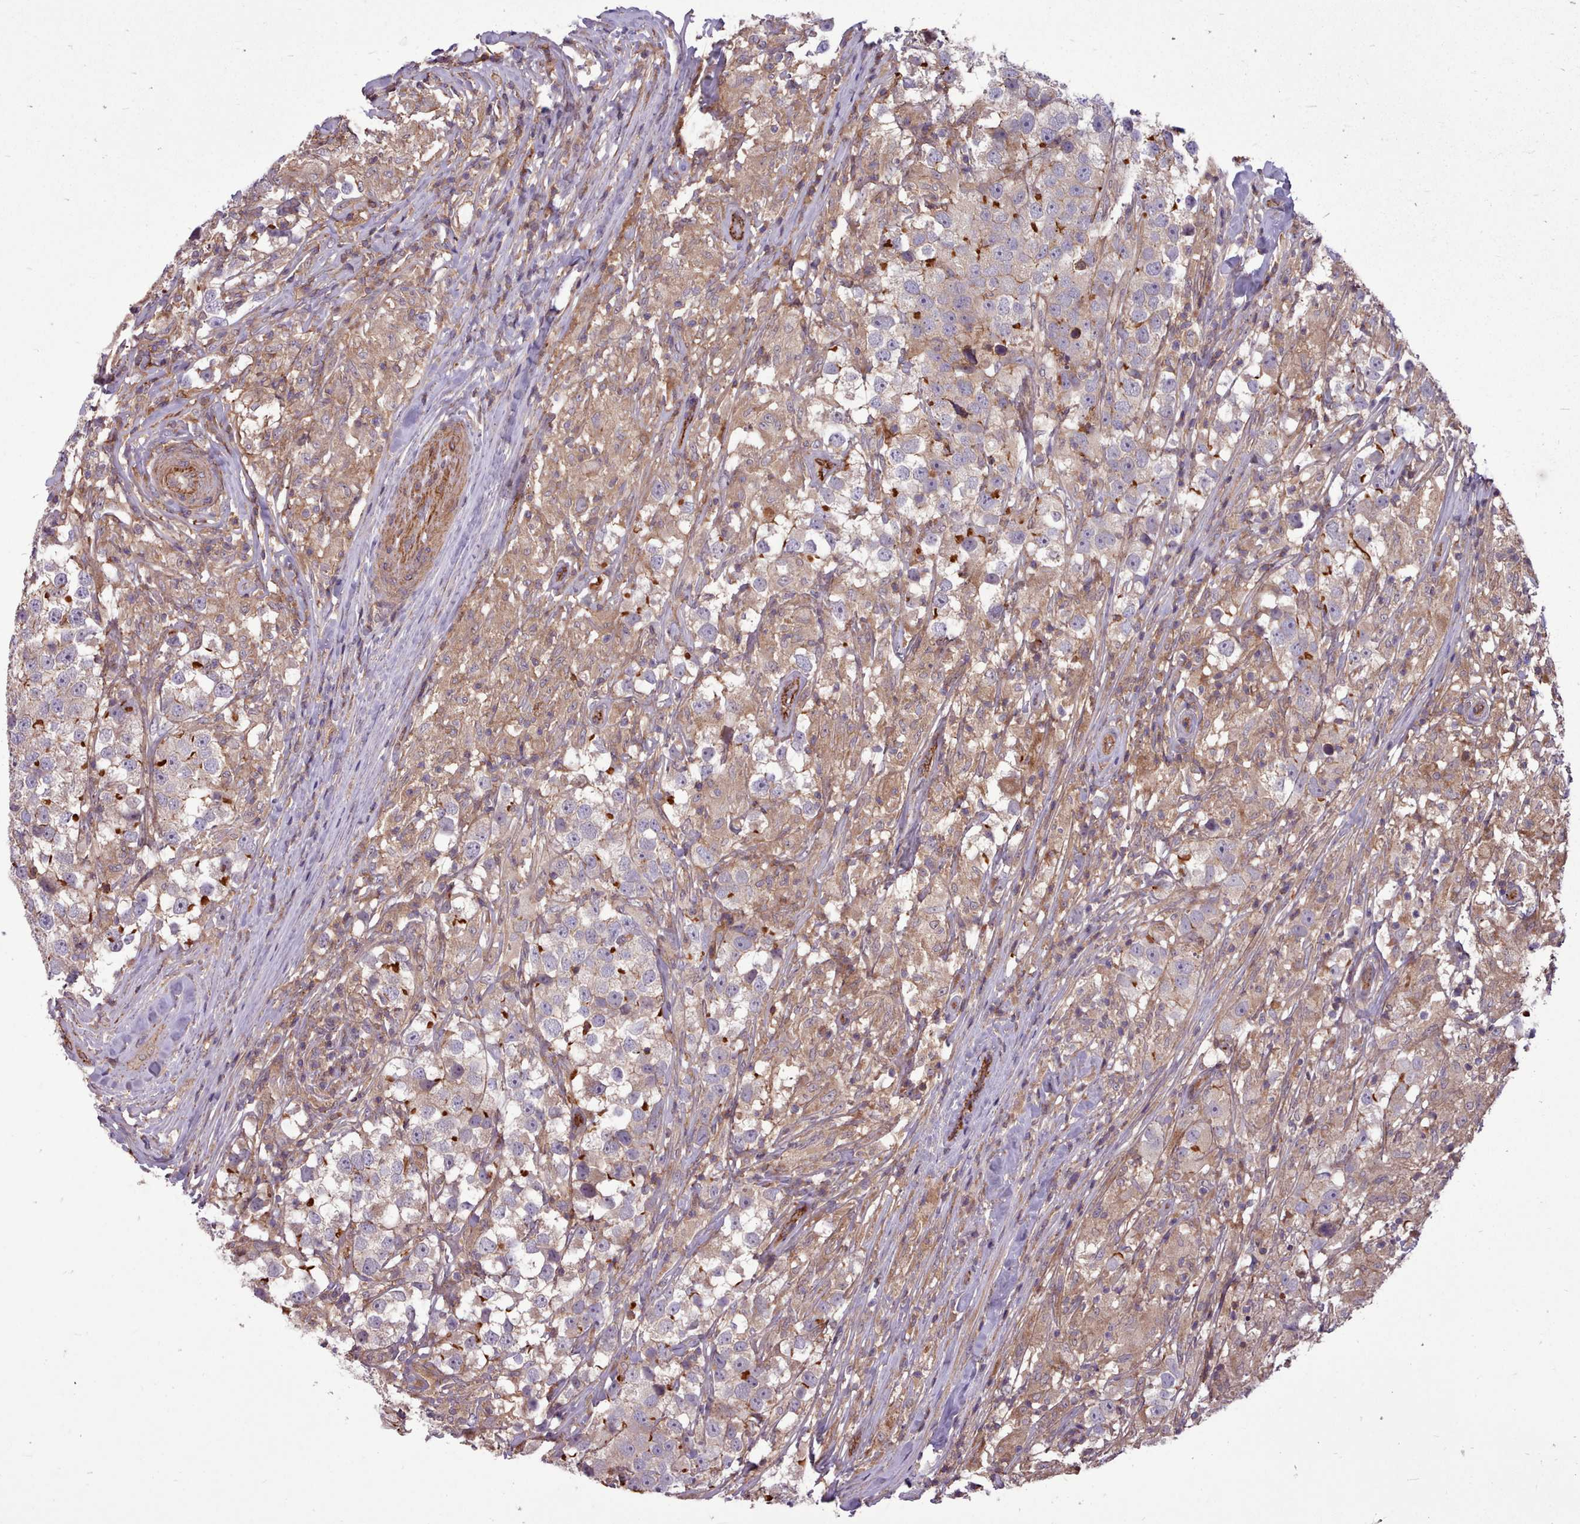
{"staining": {"intensity": "negative", "quantity": "none", "location": "none"}, "tissue": "testis cancer", "cell_type": "Tumor cells", "image_type": "cancer", "snomed": [{"axis": "morphology", "description": "Seminoma, NOS"}, {"axis": "topography", "description": "Testis"}], "caption": "Human testis cancer stained for a protein using immunohistochemistry (IHC) shows no staining in tumor cells.", "gene": "STUB1", "patient": {"sex": "male", "age": 46}}